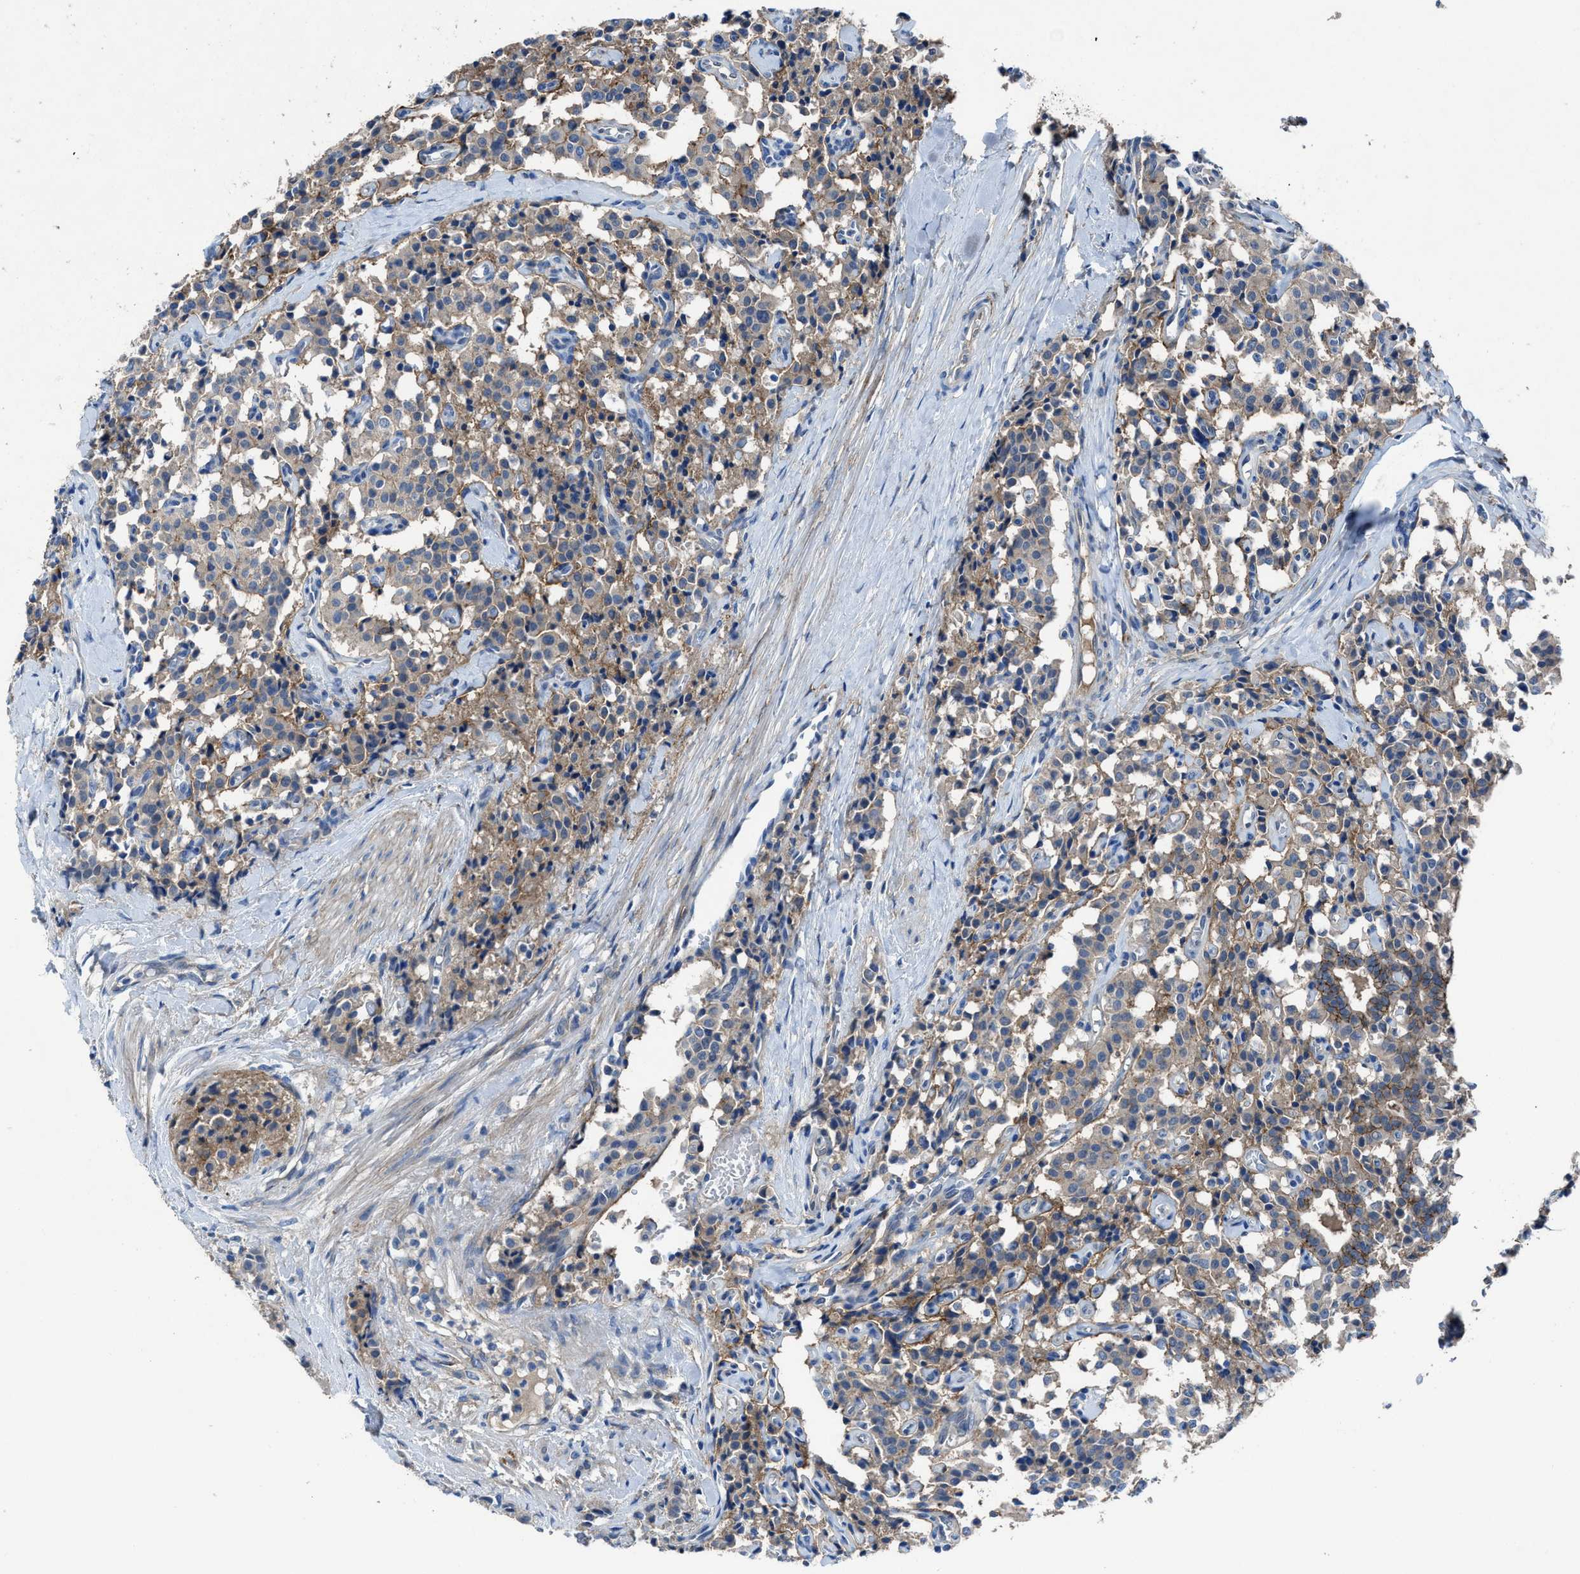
{"staining": {"intensity": "moderate", "quantity": "25%-75%", "location": "cytoplasmic/membranous"}, "tissue": "carcinoid", "cell_type": "Tumor cells", "image_type": "cancer", "snomed": [{"axis": "morphology", "description": "Carcinoid, malignant, NOS"}, {"axis": "topography", "description": "Lung"}], "caption": "The photomicrograph displays staining of carcinoid, revealing moderate cytoplasmic/membranous protein expression (brown color) within tumor cells.", "gene": "PTGFRN", "patient": {"sex": "male", "age": 30}}